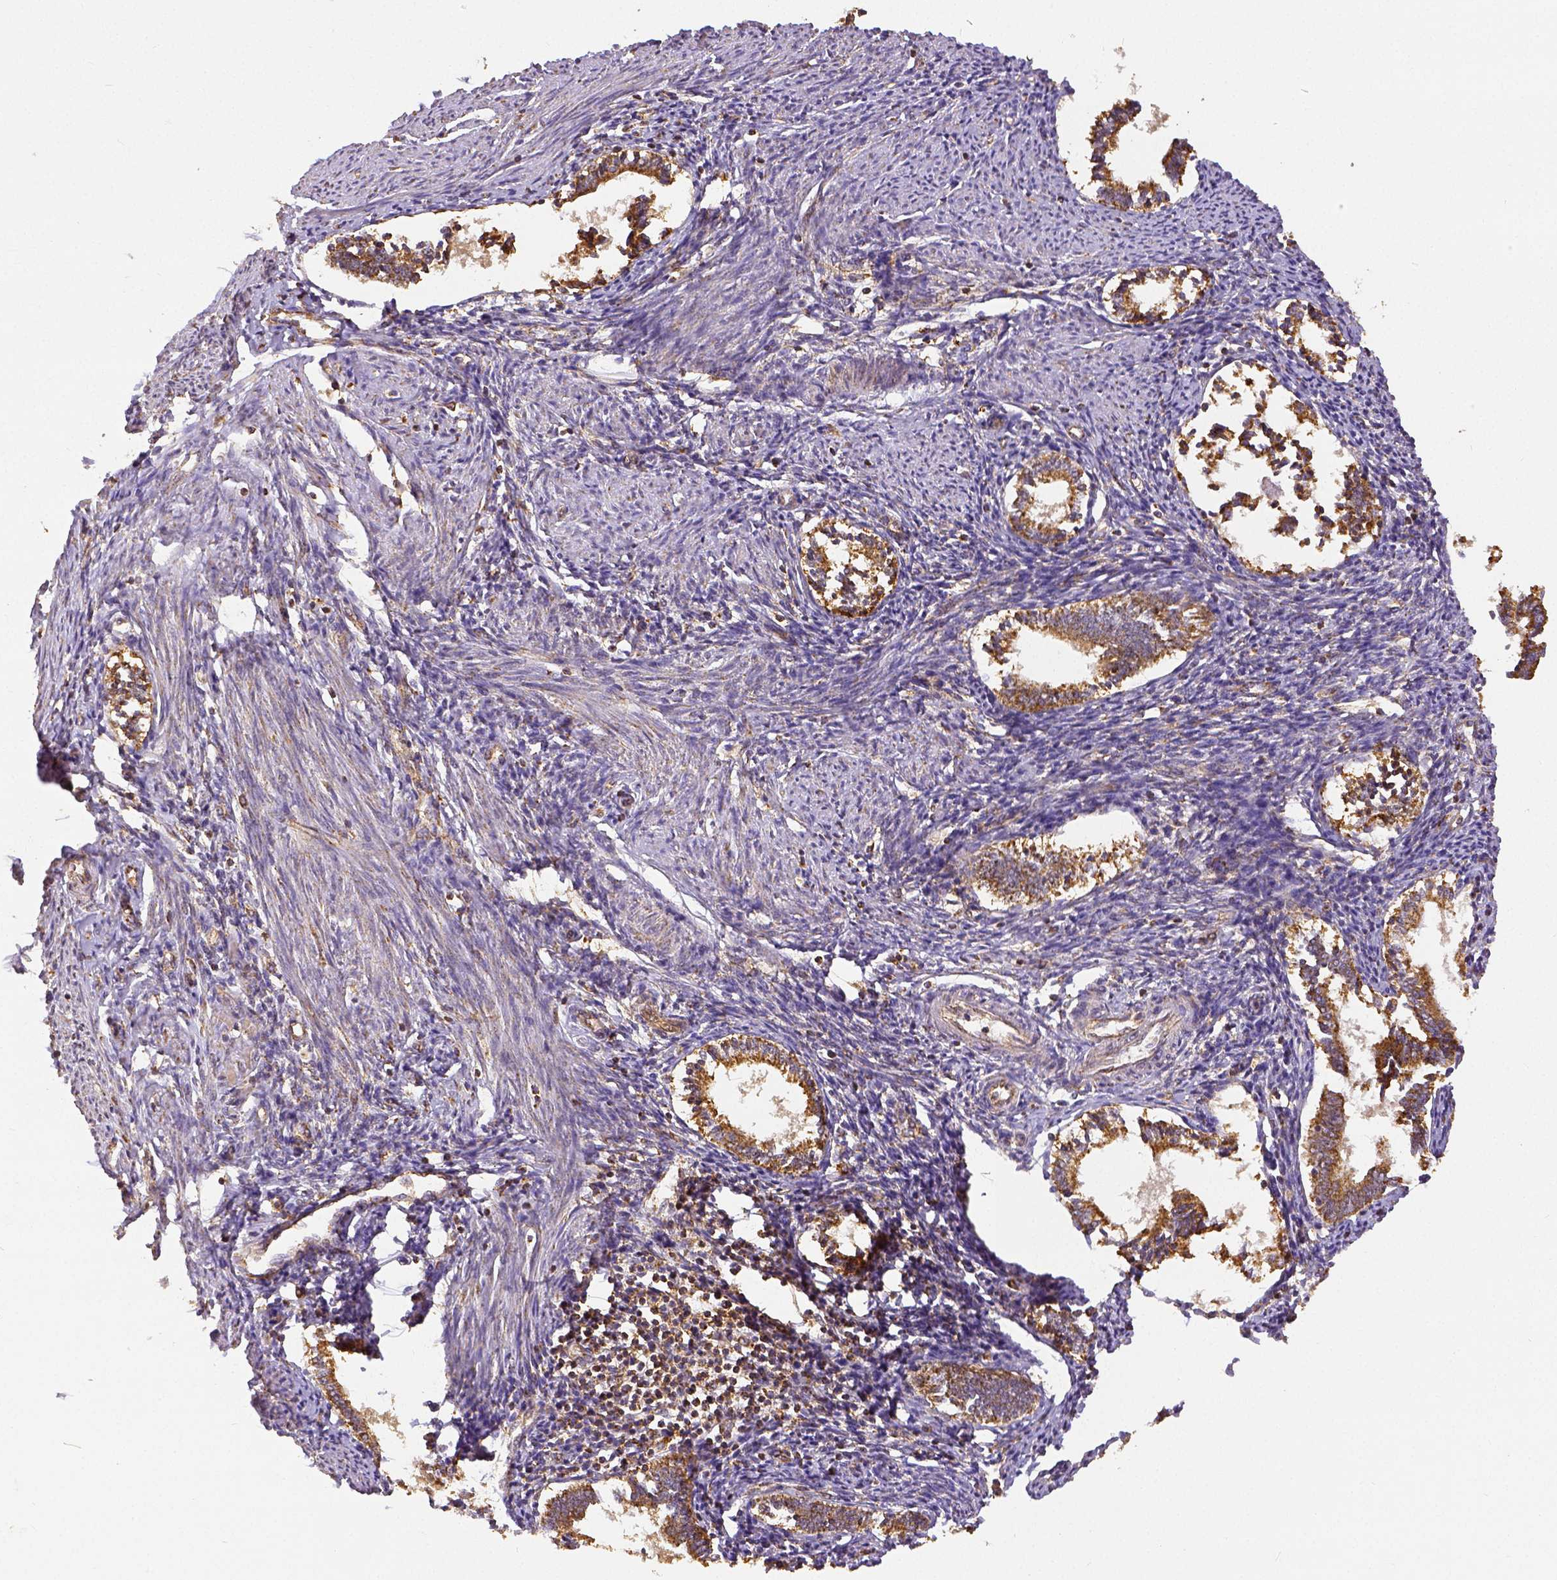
{"staining": {"intensity": "moderate", "quantity": ">75%", "location": "cytoplasmic/membranous"}, "tissue": "endometrium", "cell_type": "Cells in endometrial stroma", "image_type": "normal", "snomed": [{"axis": "morphology", "description": "Normal tissue, NOS"}, {"axis": "topography", "description": "Endometrium"}], "caption": "The immunohistochemical stain labels moderate cytoplasmic/membranous staining in cells in endometrial stroma of unremarkable endometrium.", "gene": "SDHB", "patient": {"sex": "female", "age": 41}}